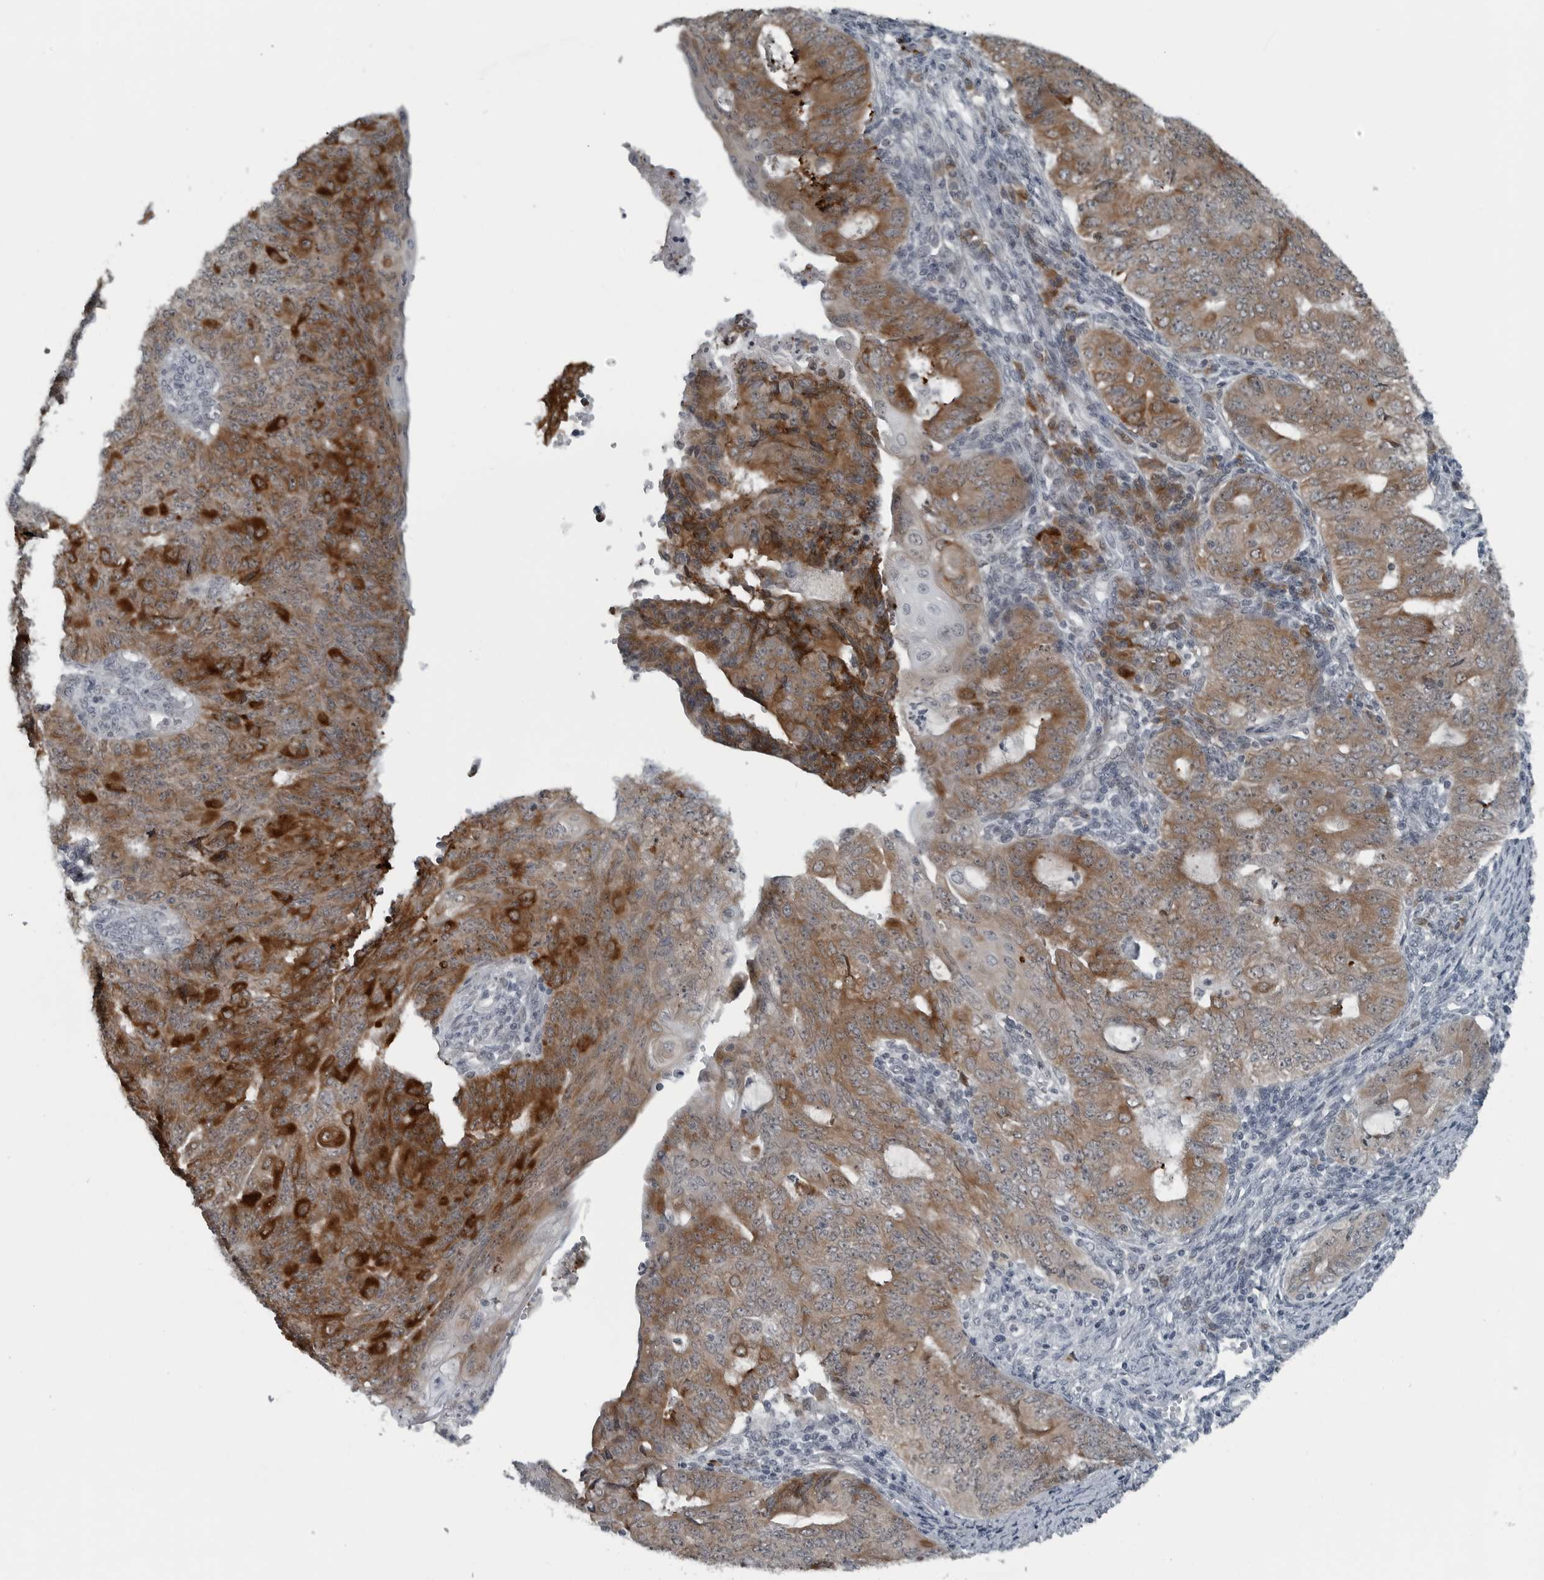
{"staining": {"intensity": "strong", "quantity": ">75%", "location": "cytoplasmic/membranous"}, "tissue": "endometrial cancer", "cell_type": "Tumor cells", "image_type": "cancer", "snomed": [{"axis": "morphology", "description": "Adenocarcinoma, NOS"}, {"axis": "topography", "description": "Endometrium"}], "caption": "The image demonstrates immunohistochemical staining of endometrial cancer (adenocarcinoma). There is strong cytoplasmic/membranous positivity is seen in approximately >75% of tumor cells.", "gene": "DNAAF11", "patient": {"sex": "female", "age": 32}}